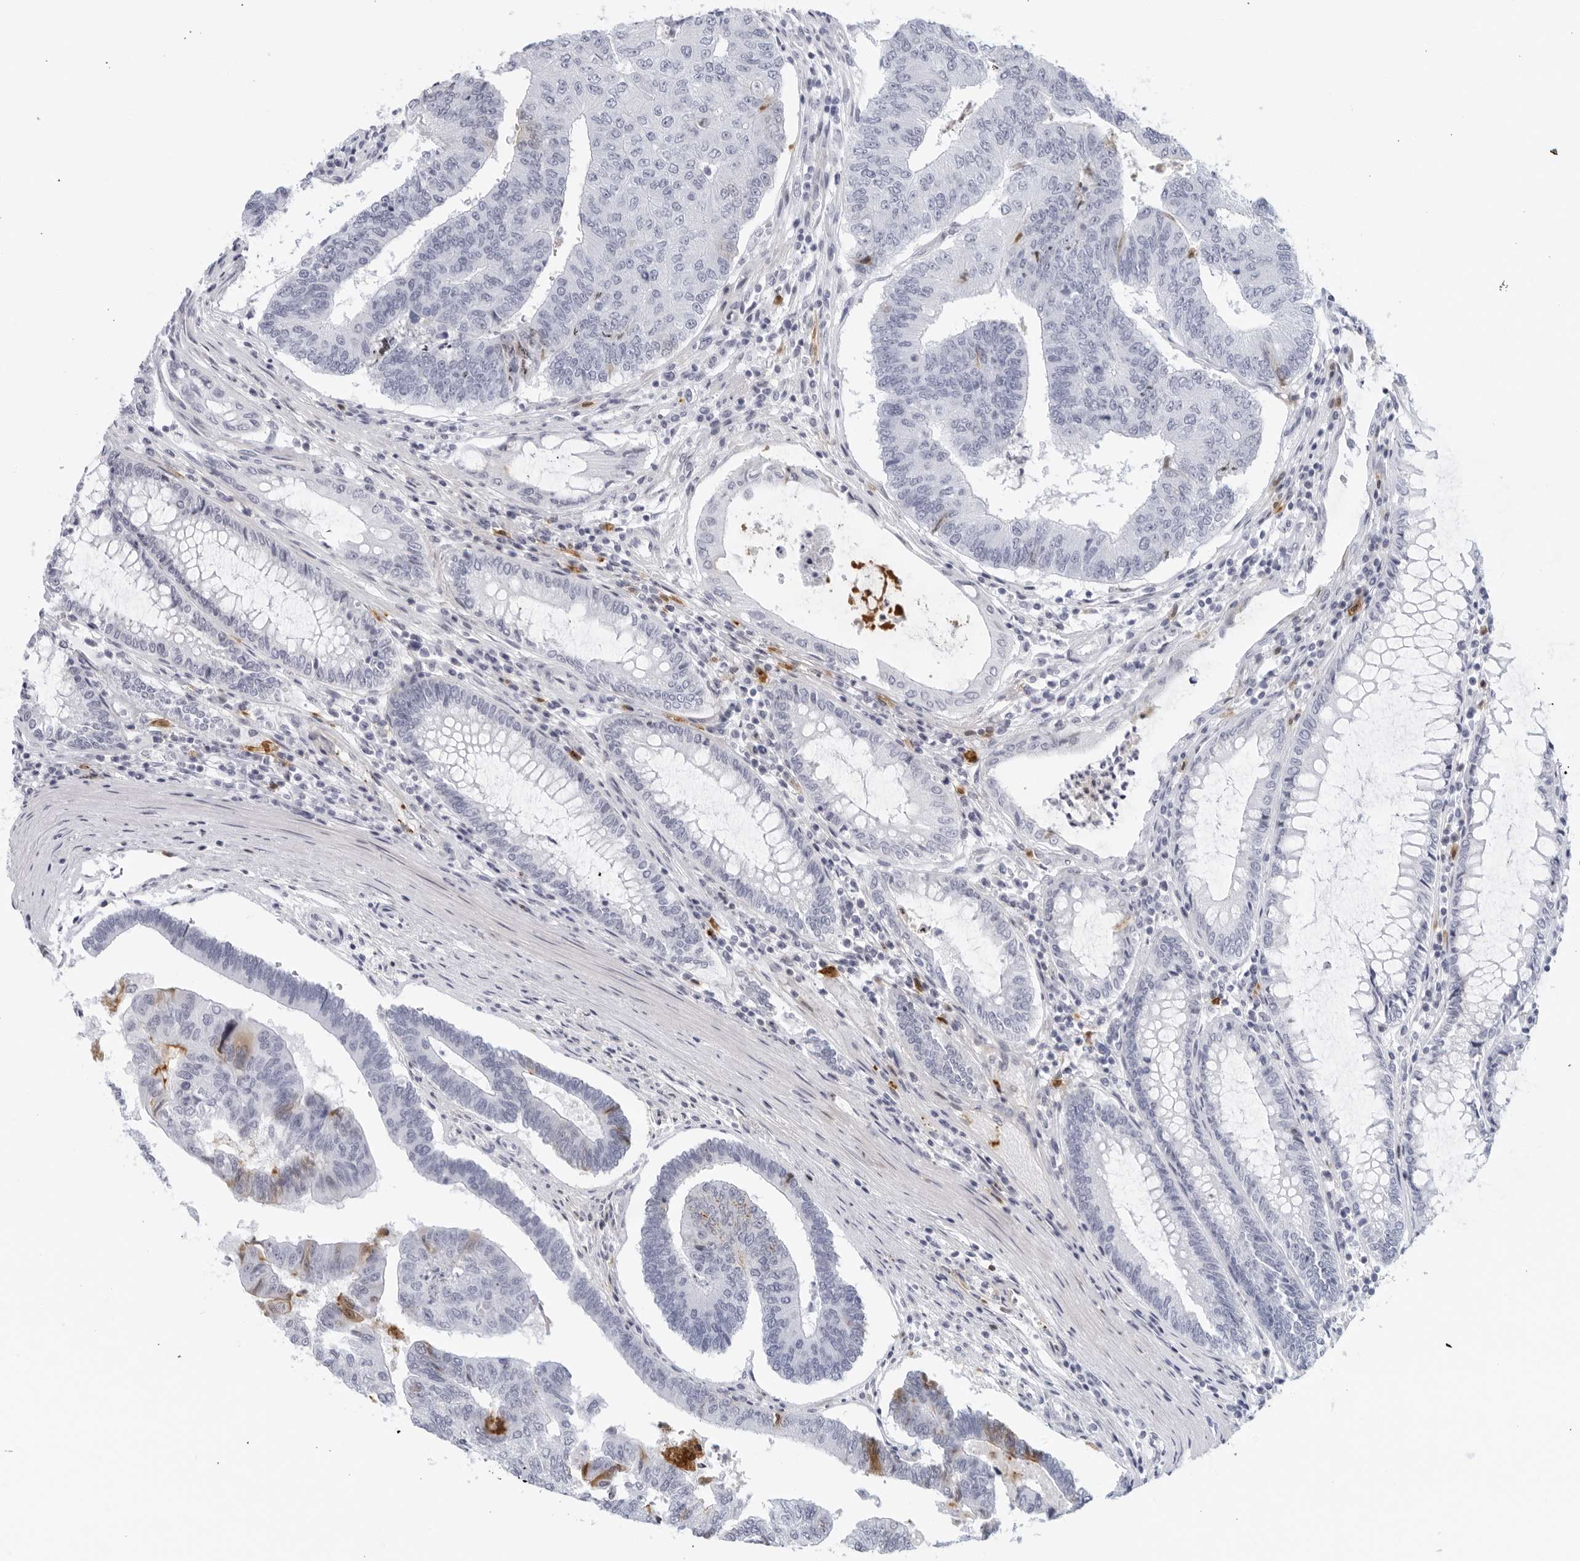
{"staining": {"intensity": "moderate", "quantity": "<25%", "location": "cytoplasmic/membranous,nuclear"}, "tissue": "colorectal cancer", "cell_type": "Tumor cells", "image_type": "cancer", "snomed": [{"axis": "morphology", "description": "Adenocarcinoma, NOS"}, {"axis": "topography", "description": "Colon"}], "caption": "This image exhibits immunohistochemistry (IHC) staining of colorectal cancer (adenocarcinoma), with low moderate cytoplasmic/membranous and nuclear positivity in approximately <25% of tumor cells.", "gene": "FGG", "patient": {"sex": "female", "age": 67}}